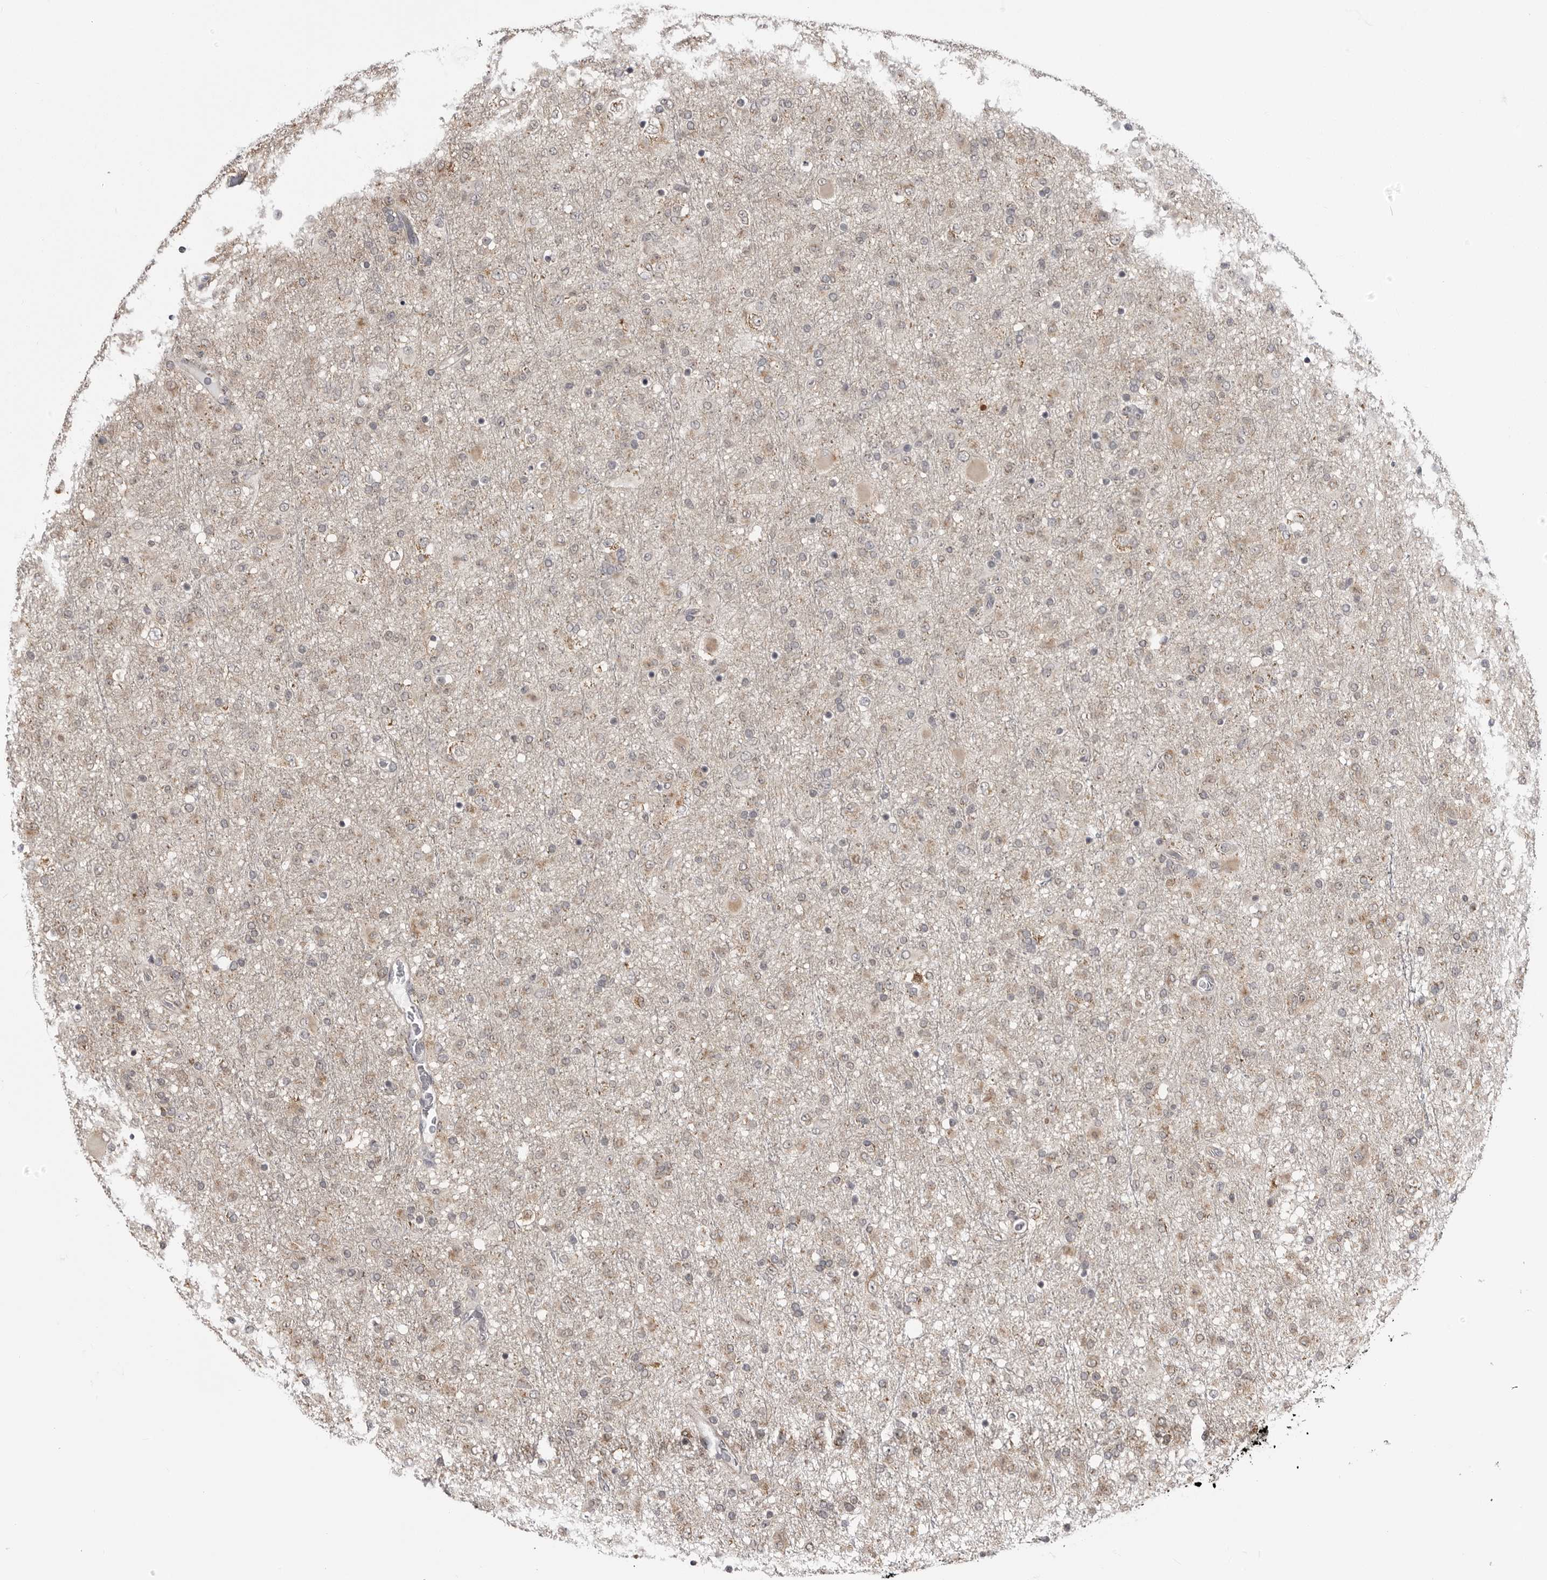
{"staining": {"intensity": "weak", "quantity": "<25%", "location": "cytoplasmic/membranous"}, "tissue": "glioma", "cell_type": "Tumor cells", "image_type": "cancer", "snomed": [{"axis": "morphology", "description": "Glioma, malignant, Low grade"}, {"axis": "topography", "description": "Brain"}], "caption": "An image of human low-grade glioma (malignant) is negative for staining in tumor cells. (DAB IHC visualized using brightfield microscopy, high magnification).", "gene": "FH", "patient": {"sex": "male", "age": 65}}